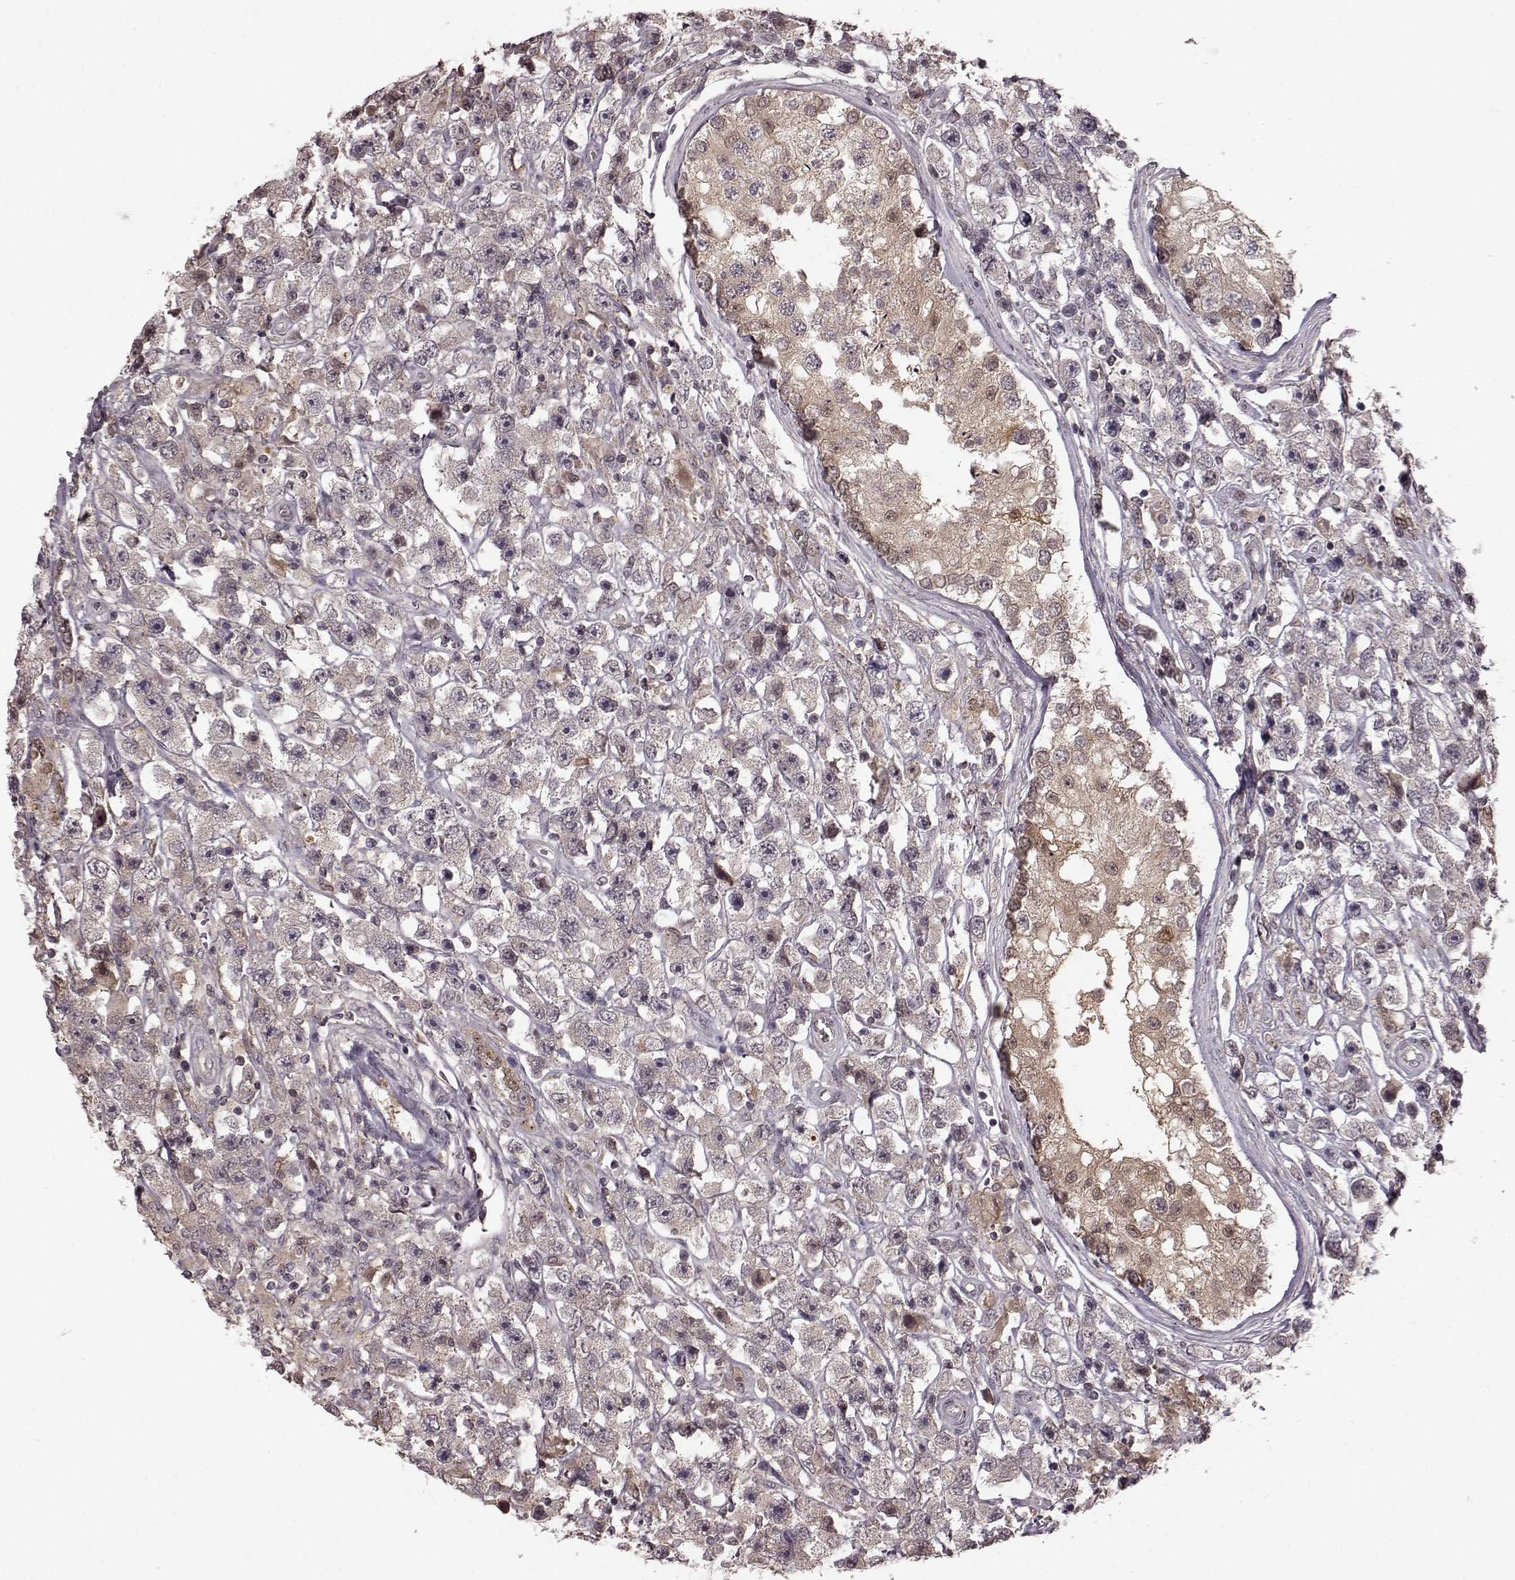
{"staining": {"intensity": "negative", "quantity": "none", "location": "none"}, "tissue": "testis cancer", "cell_type": "Tumor cells", "image_type": "cancer", "snomed": [{"axis": "morphology", "description": "Seminoma, NOS"}, {"axis": "topography", "description": "Testis"}], "caption": "IHC histopathology image of neoplastic tissue: human testis cancer stained with DAB (3,3'-diaminobenzidine) shows no significant protein expression in tumor cells. (Stains: DAB IHC with hematoxylin counter stain, Microscopy: brightfield microscopy at high magnification).", "gene": "GSS", "patient": {"sex": "male", "age": 45}}